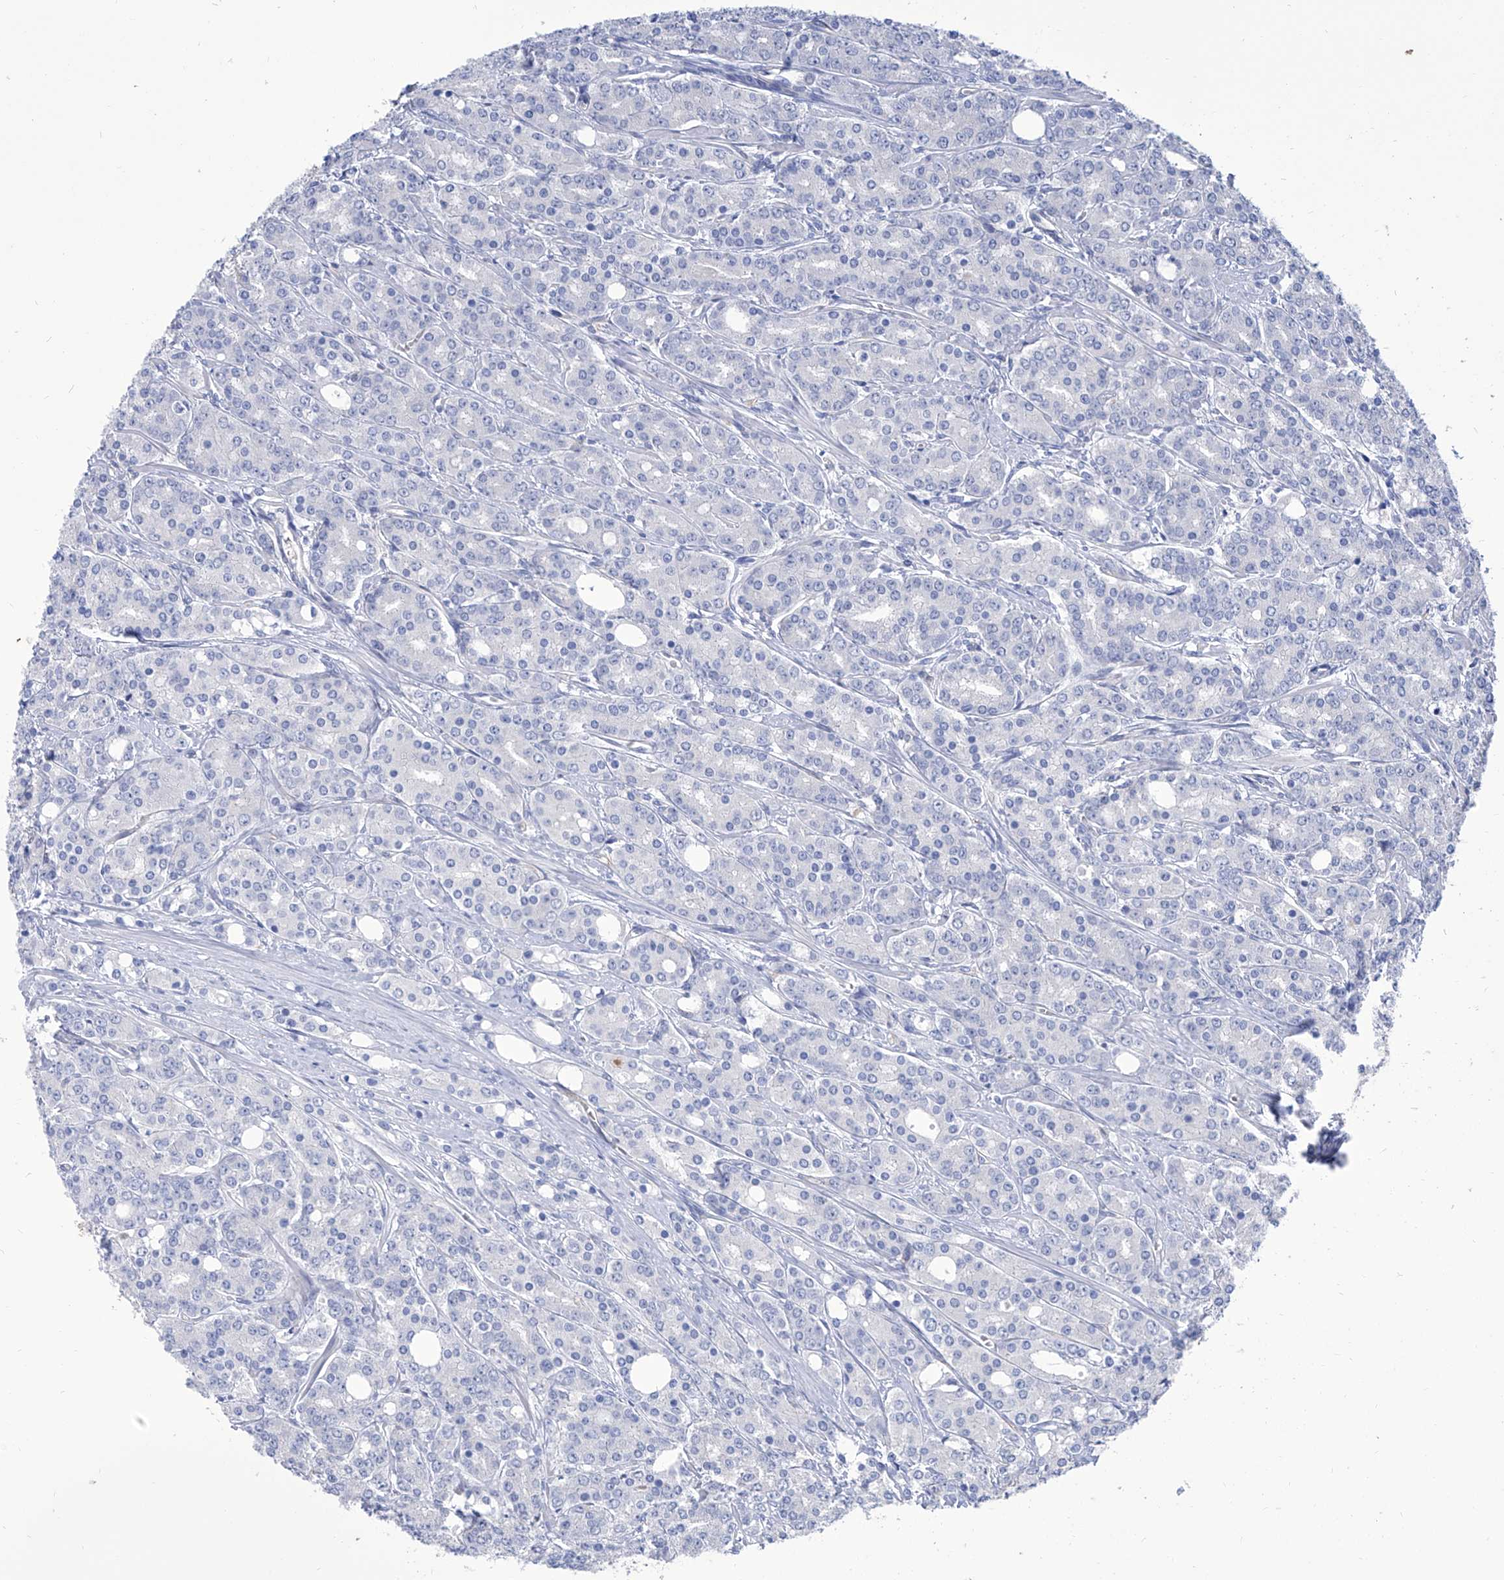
{"staining": {"intensity": "negative", "quantity": "none", "location": "none"}, "tissue": "prostate cancer", "cell_type": "Tumor cells", "image_type": "cancer", "snomed": [{"axis": "morphology", "description": "Adenocarcinoma, High grade"}, {"axis": "topography", "description": "Prostate"}], "caption": "Histopathology image shows no significant protein positivity in tumor cells of prostate high-grade adenocarcinoma. (Stains: DAB immunohistochemistry with hematoxylin counter stain, Microscopy: brightfield microscopy at high magnification).", "gene": "SMS", "patient": {"sex": "male", "age": 62}}